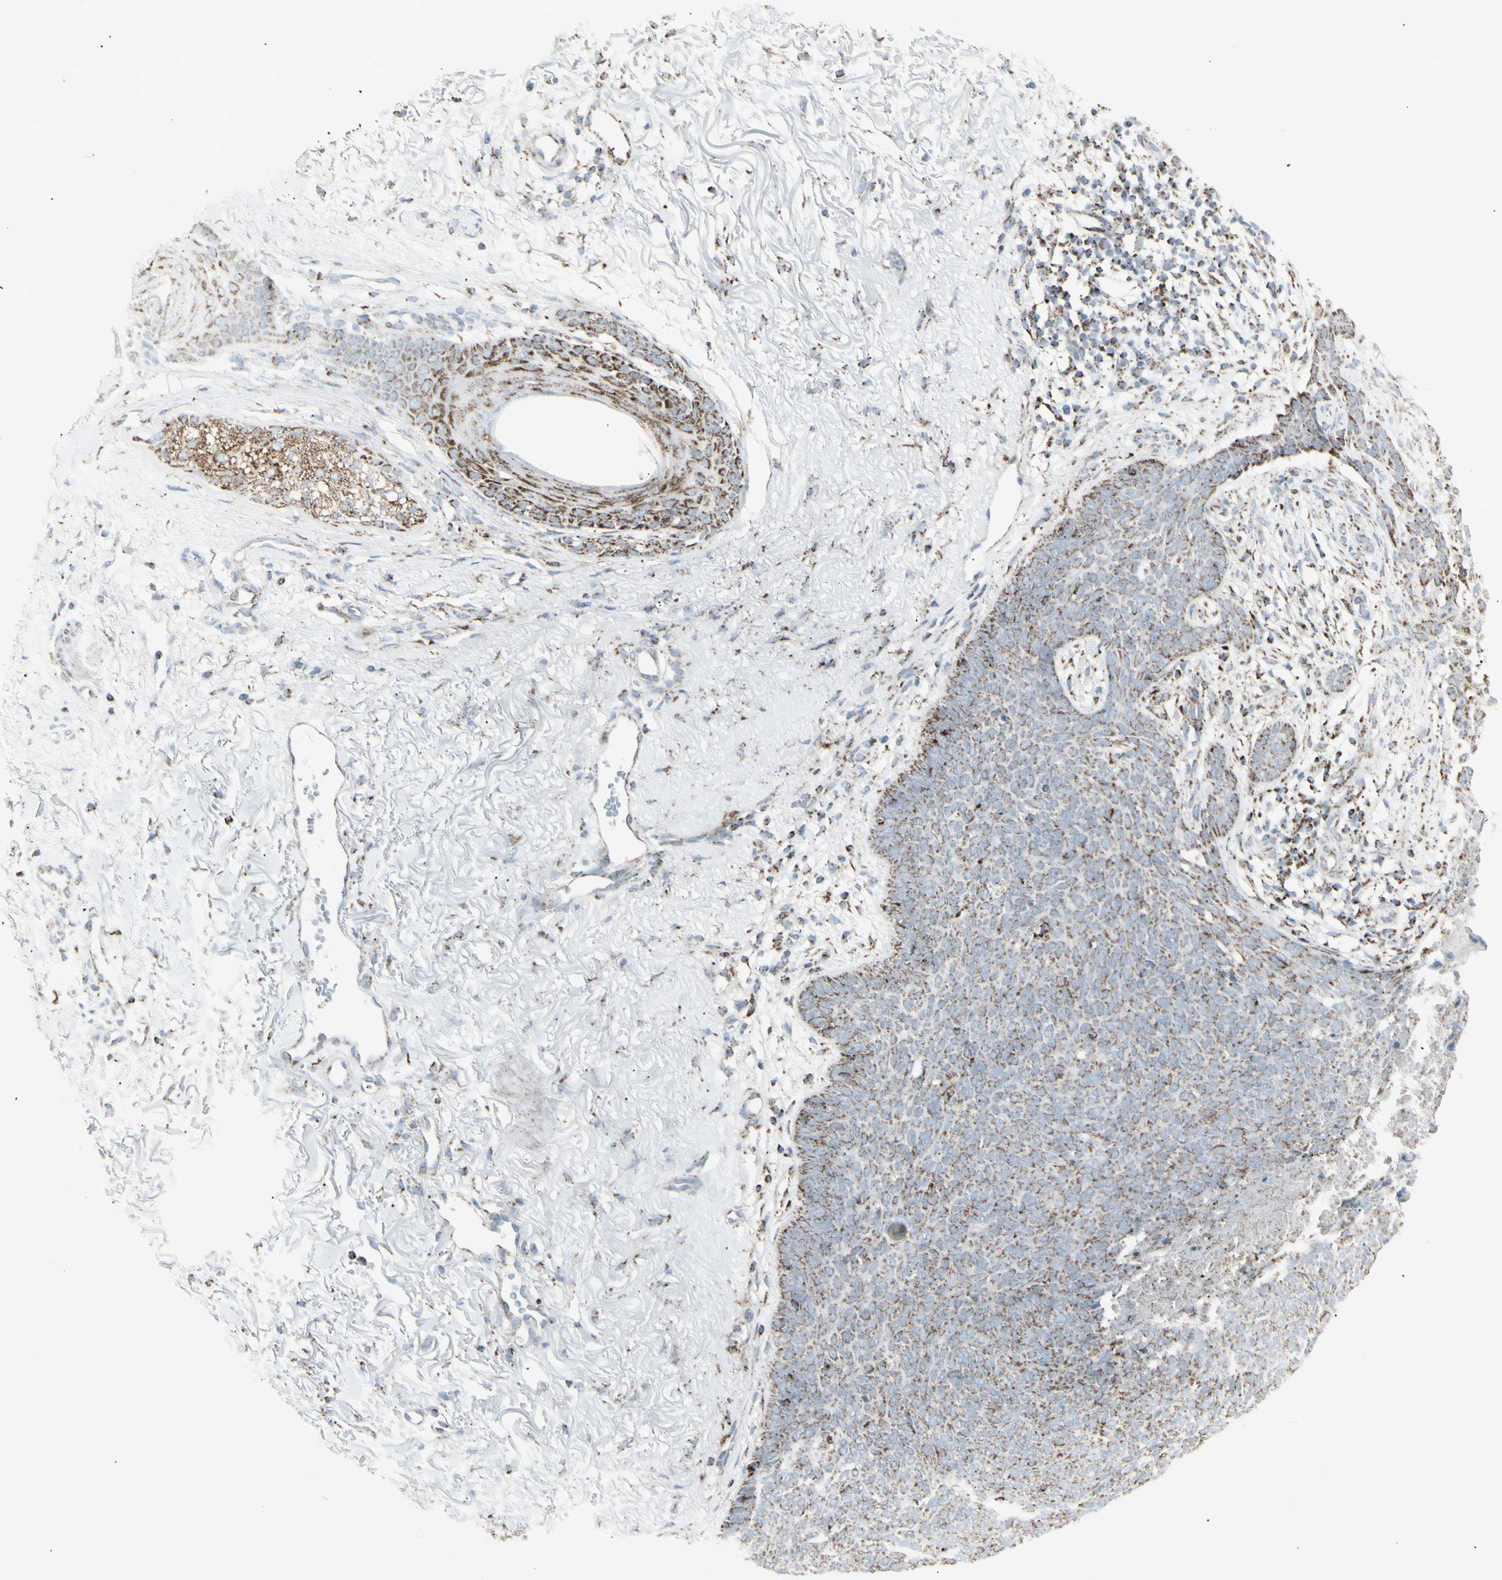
{"staining": {"intensity": "moderate", "quantity": "25%-75%", "location": "cytoplasmic/membranous"}, "tissue": "skin cancer", "cell_type": "Tumor cells", "image_type": "cancer", "snomed": [{"axis": "morphology", "description": "Normal tissue, NOS"}, {"axis": "morphology", "description": "Basal cell carcinoma"}, {"axis": "topography", "description": "Skin"}], "caption": "Protein staining of skin cancer (basal cell carcinoma) tissue shows moderate cytoplasmic/membranous expression in approximately 25%-75% of tumor cells.", "gene": "PLGRKT", "patient": {"sex": "female", "age": 70}}